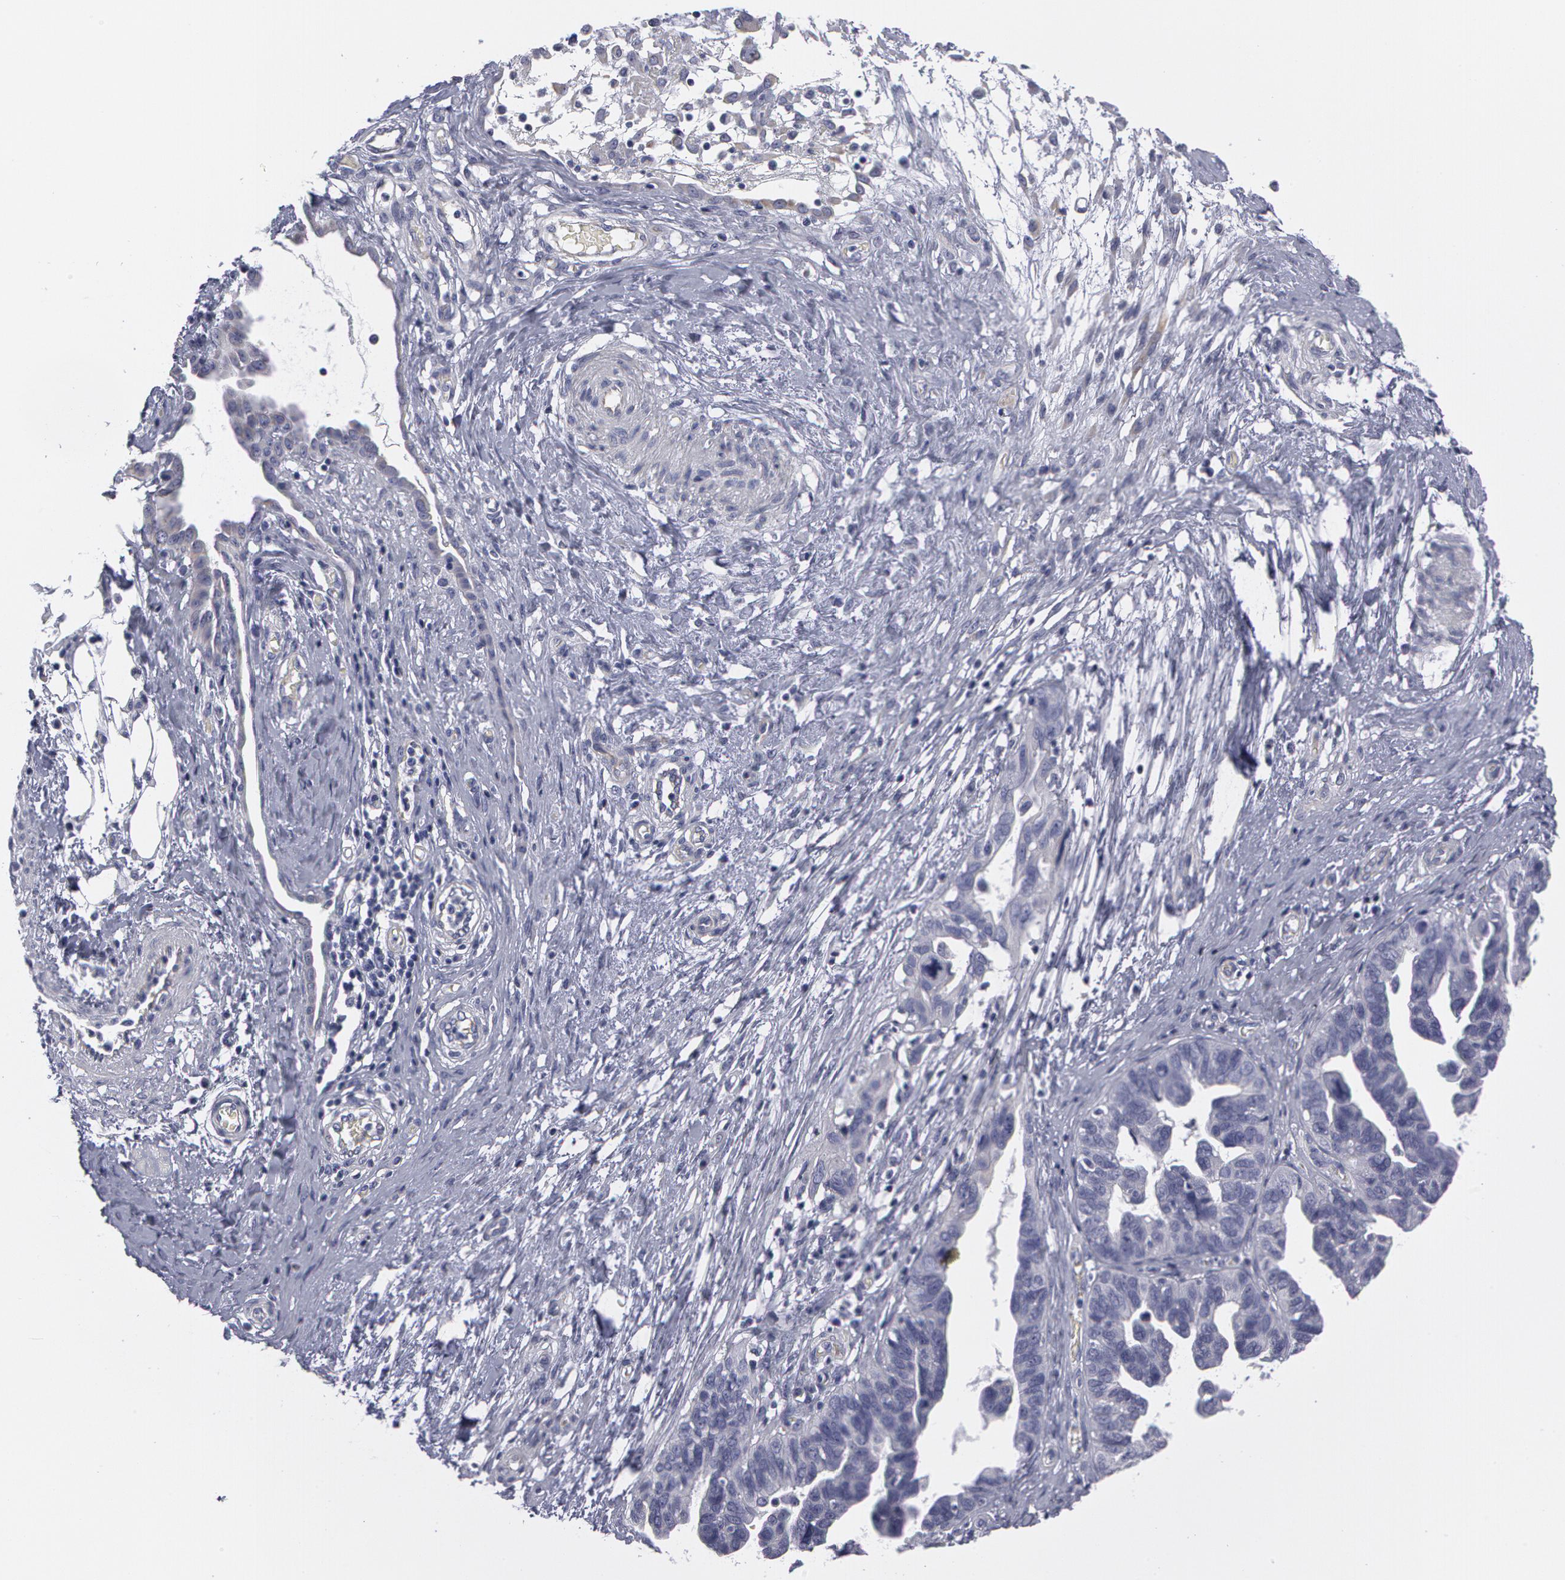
{"staining": {"intensity": "negative", "quantity": "none", "location": "none"}, "tissue": "ovarian cancer", "cell_type": "Tumor cells", "image_type": "cancer", "snomed": [{"axis": "morphology", "description": "Cystadenocarcinoma, serous, NOS"}, {"axis": "topography", "description": "Ovary"}], "caption": "Ovarian serous cystadenocarcinoma was stained to show a protein in brown. There is no significant positivity in tumor cells.", "gene": "SMC1B", "patient": {"sex": "female", "age": 64}}